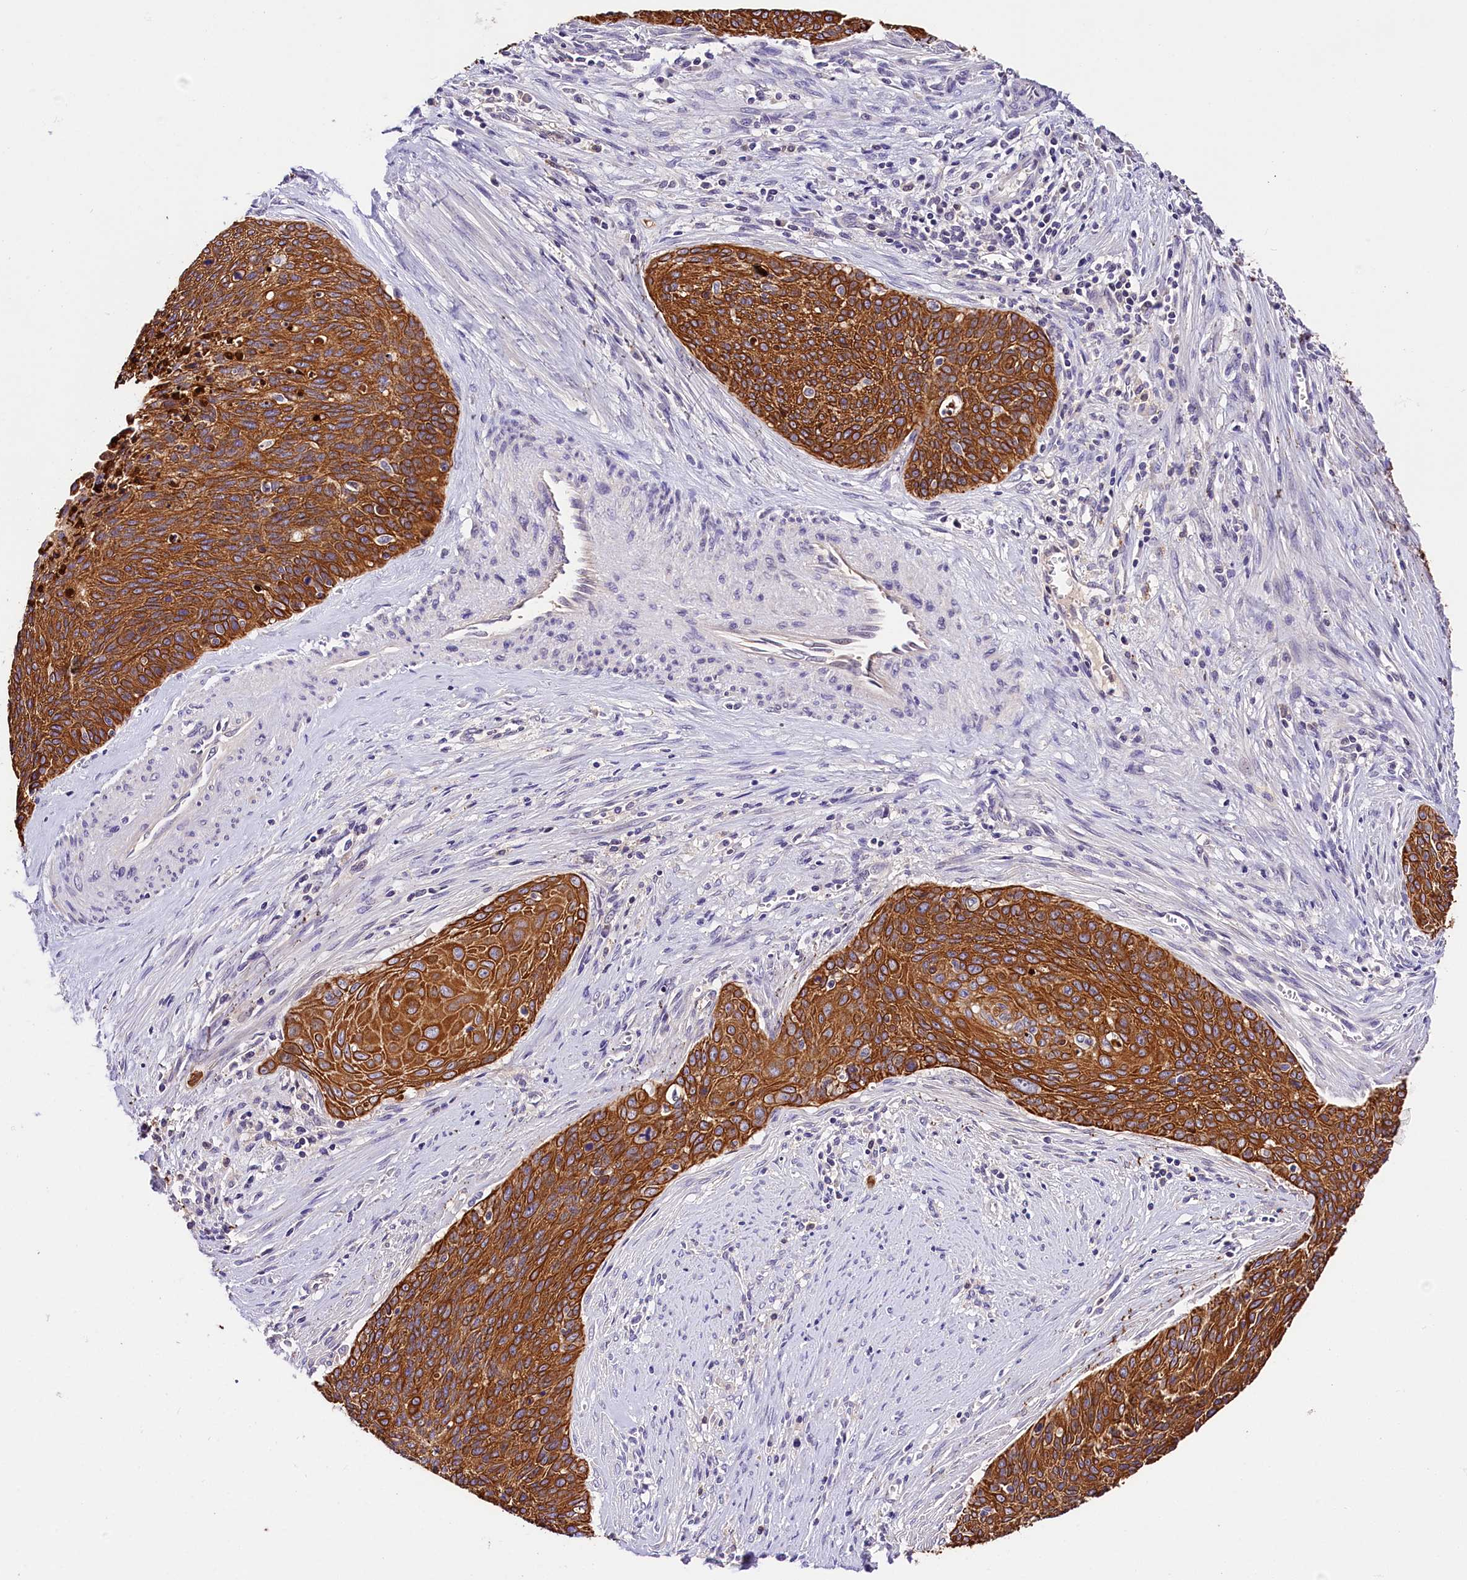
{"staining": {"intensity": "strong", "quantity": ">75%", "location": "cytoplasmic/membranous"}, "tissue": "cervical cancer", "cell_type": "Tumor cells", "image_type": "cancer", "snomed": [{"axis": "morphology", "description": "Squamous cell carcinoma, NOS"}, {"axis": "topography", "description": "Cervix"}], "caption": "The image exhibits staining of cervical squamous cell carcinoma, revealing strong cytoplasmic/membranous protein expression (brown color) within tumor cells.", "gene": "ARMC6", "patient": {"sex": "female", "age": 55}}